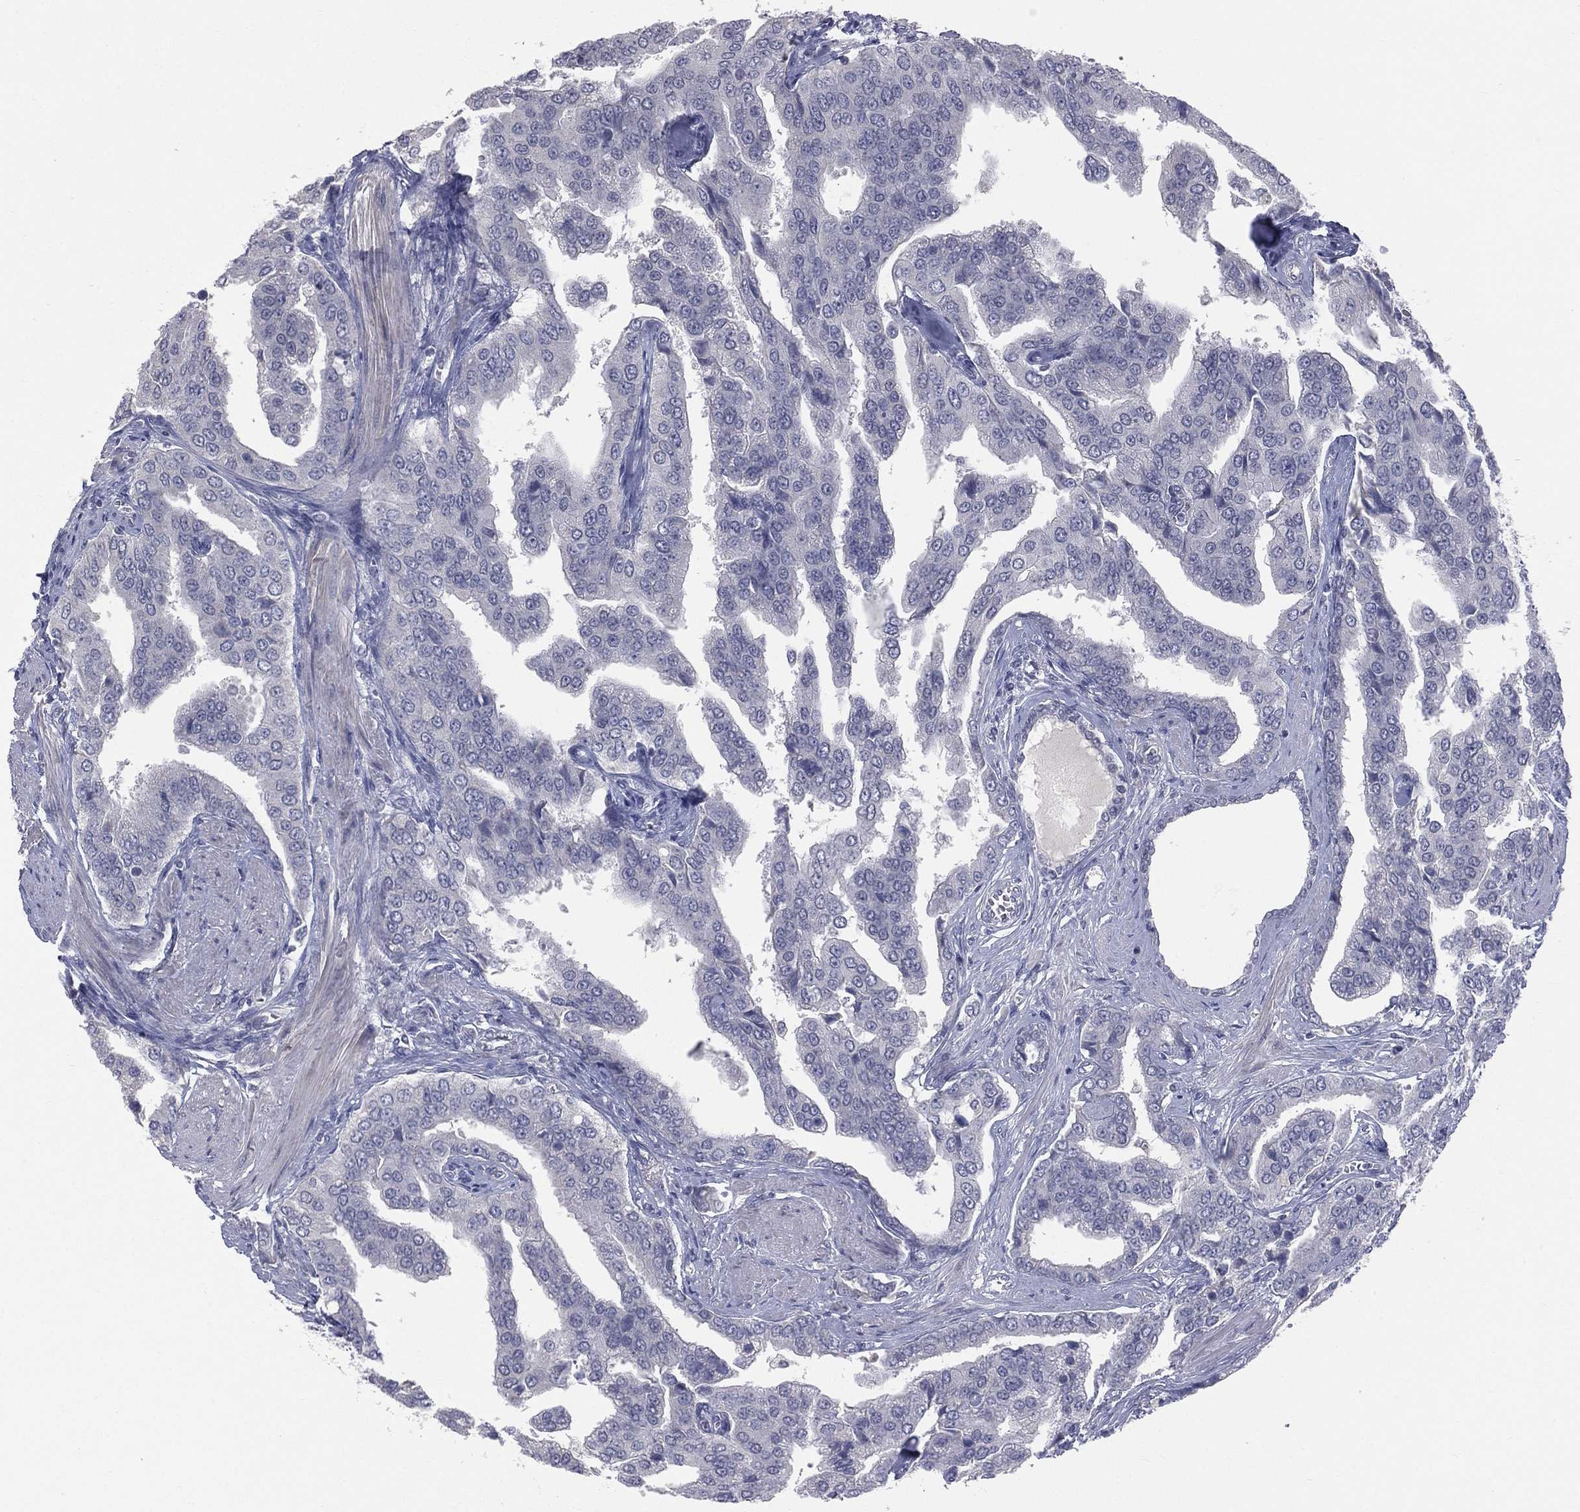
{"staining": {"intensity": "negative", "quantity": "none", "location": "none"}, "tissue": "prostate cancer", "cell_type": "Tumor cells", "image_type": "cancer", "snomed": [{"axis": "morphology", "description": "Adenocarcinoma, NOS"}, {"axis": "topography", "description": "Prostate and seminal vesicle, NOS"}, {"axis": "topography", "description": "Prostate"}], "caption": "Adenocarcinoma (prostate) stained for a protein using IHC demonstrates no positivity tumor cells.", "gene": "DMKN", "patient": {"sex": "male", "age": 69}}